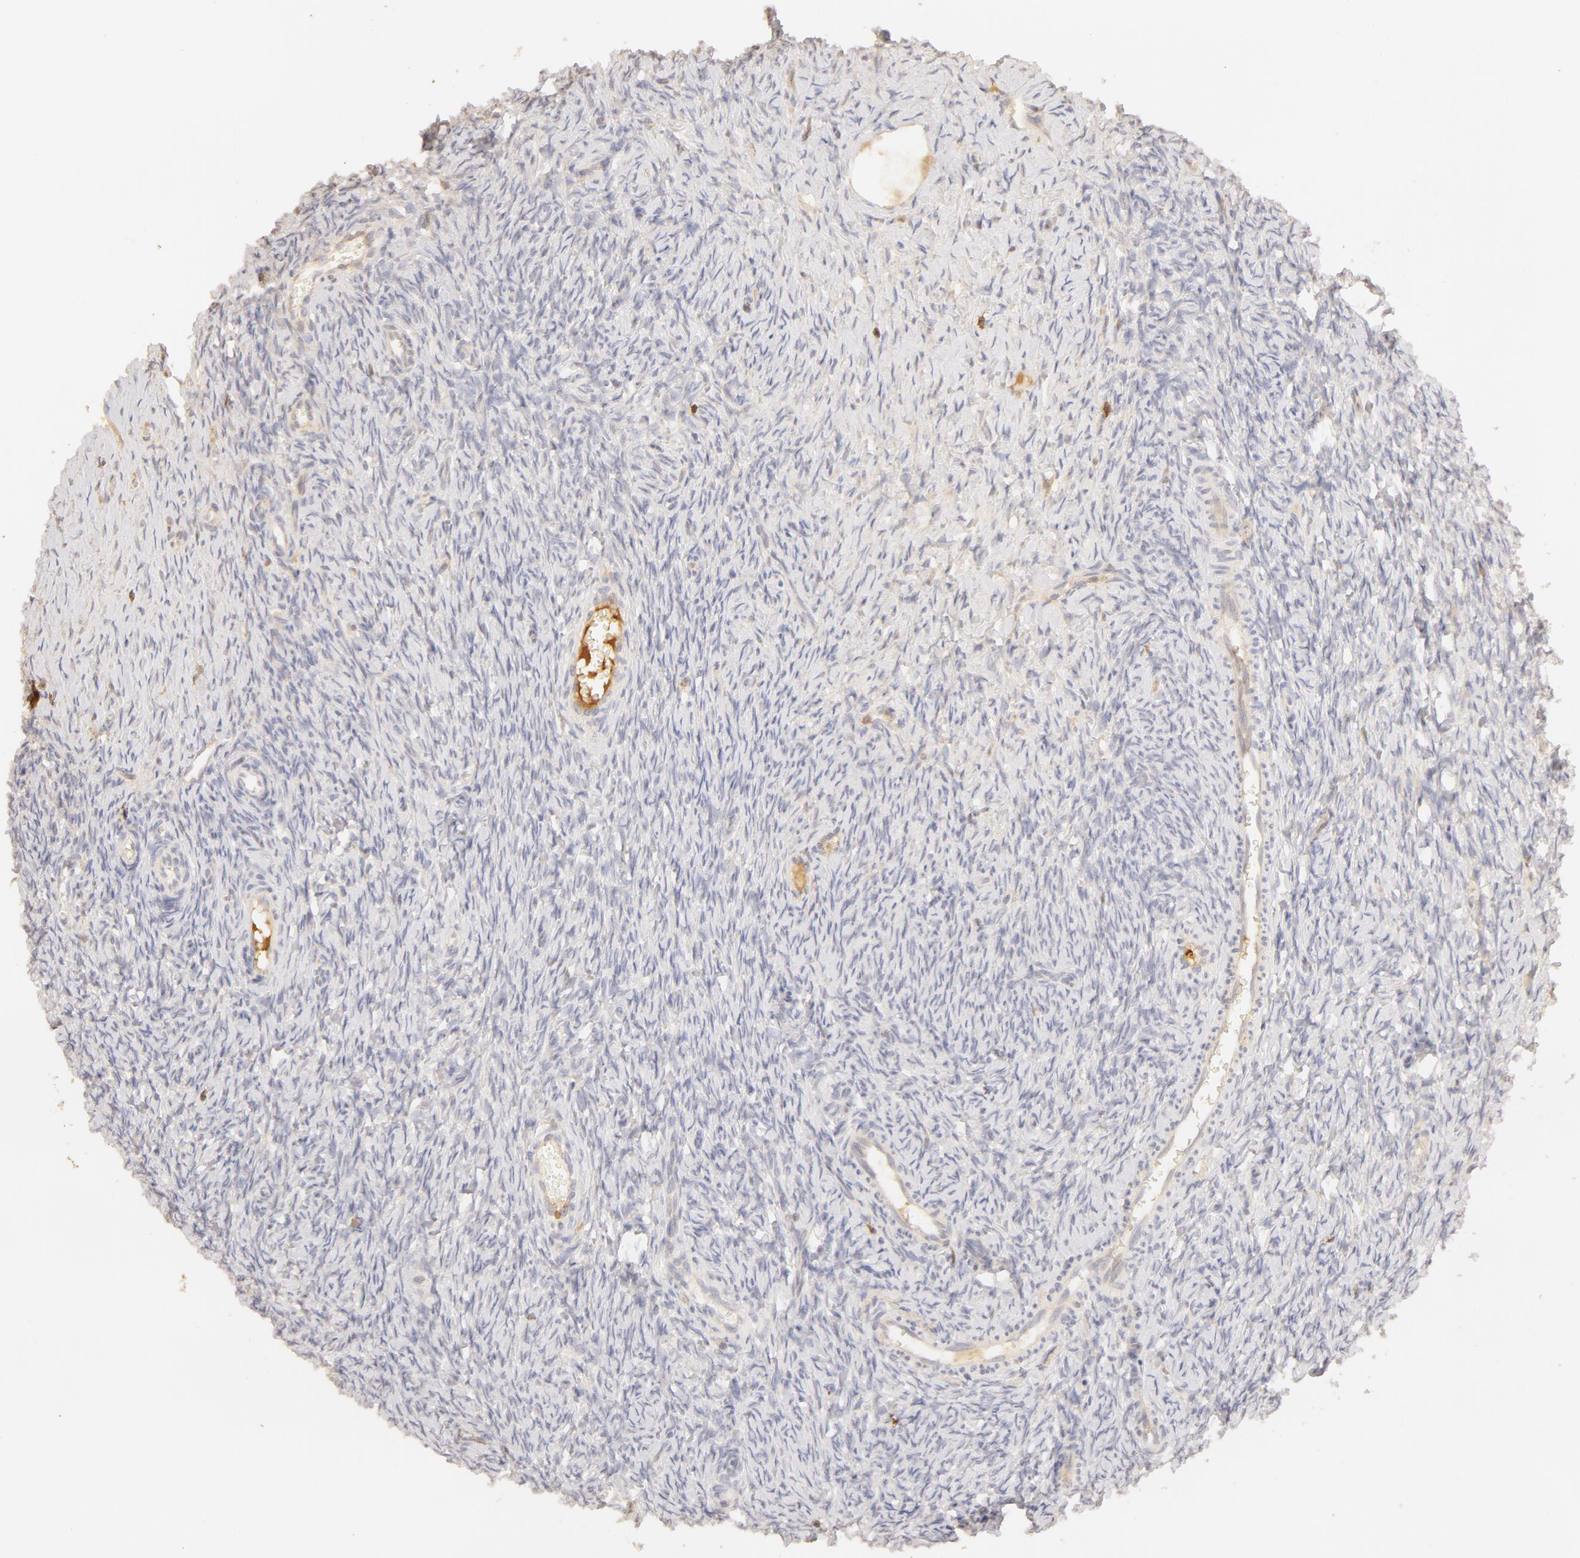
{"staining": {"intensity": "weak", "quantity": ">75%", "location": "cytoplasmic/membranous"}, "tissue": "ovary", "cell_type": "Follicle cells", "image_type": "normal", "snomed": [{"axis": "morphology", "description": "Normal tissue, NOS"}, {"axis": "topography", "description": "Ovary"}], "caption": "The immunohistochemical stain shows weak cytoplasmic/membranous expression in follicle cells of benign ovary.", "gene": "C1R", "patient": {"sex": "female", "age": 32}}